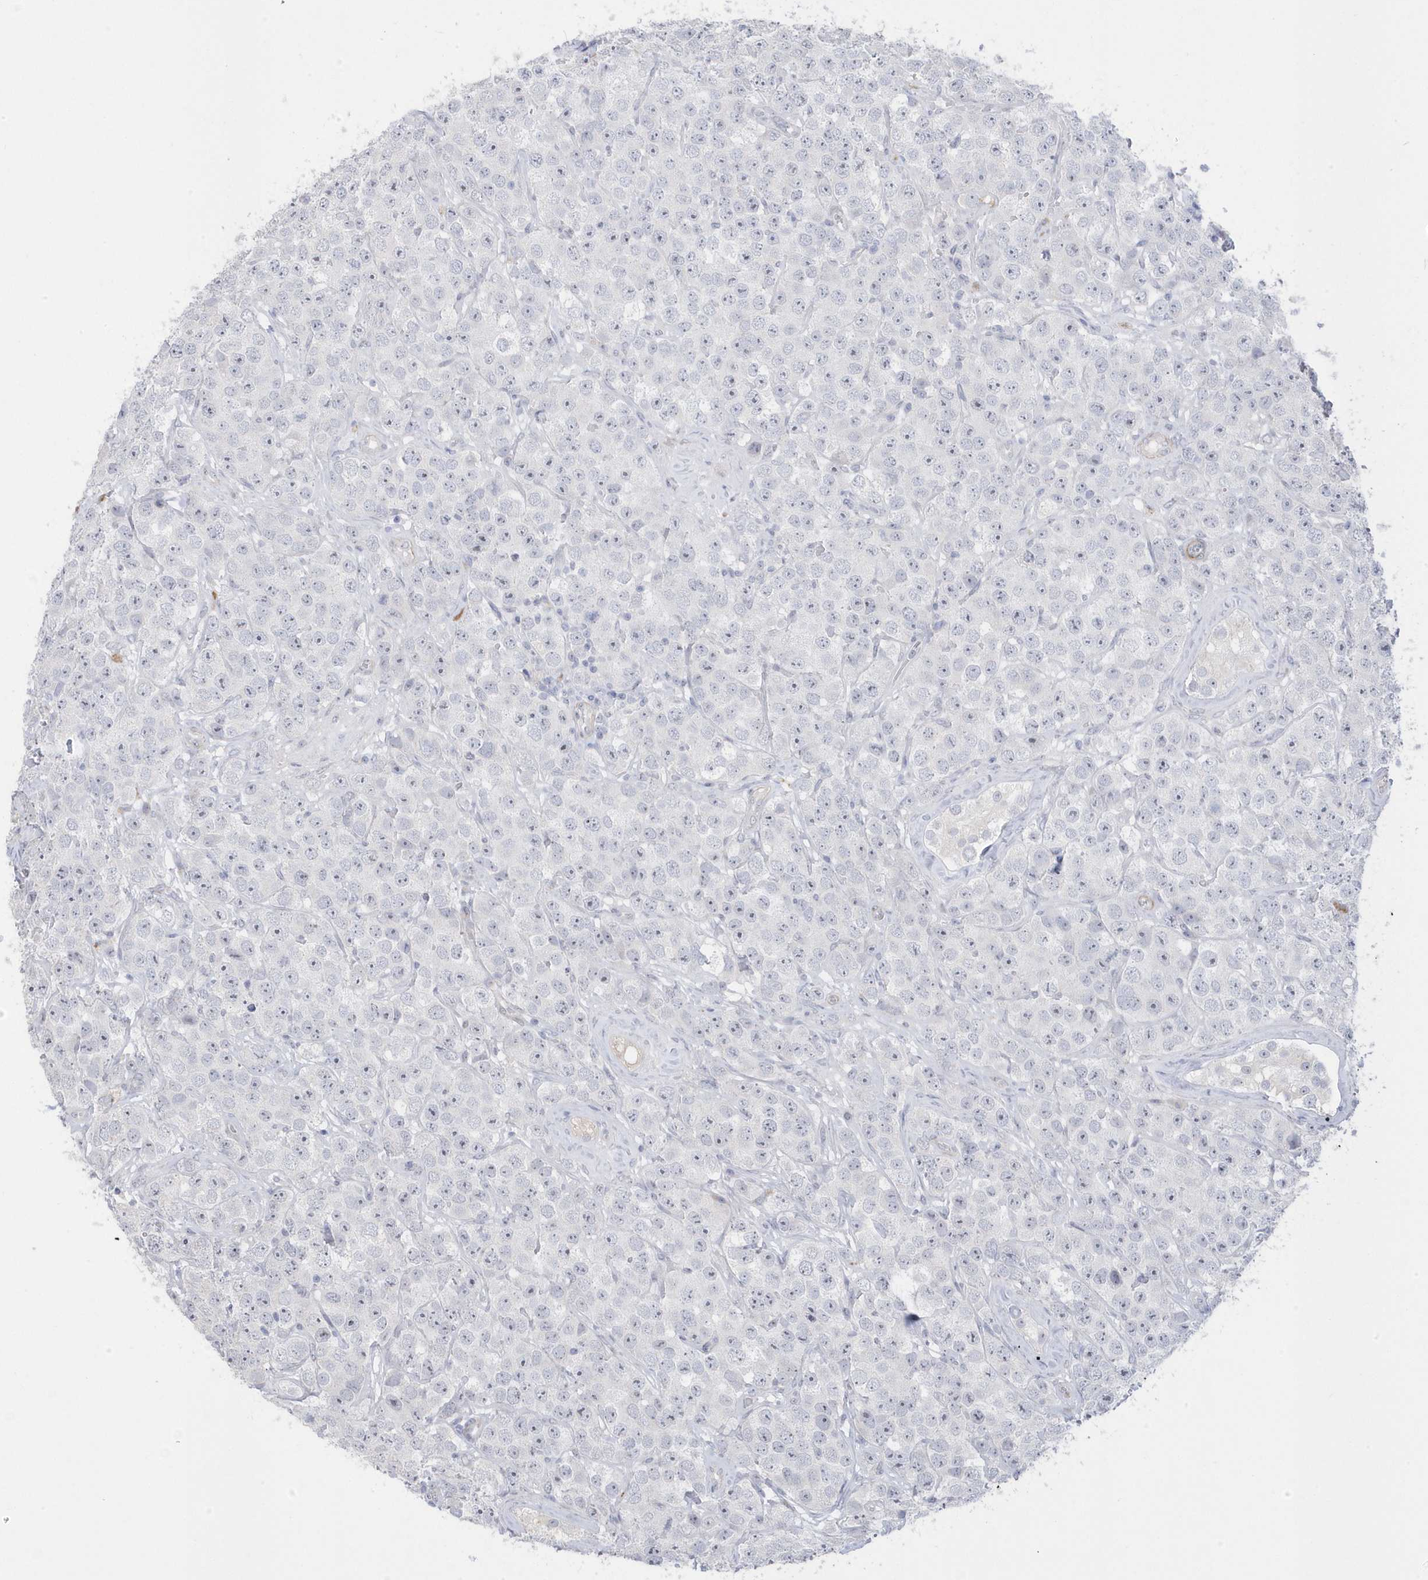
{"staining": {"intensity": "negative", "quantity": "none", "location": "none"}, "tissue": "testis cancer", "cell_type": "Tumor cells", "image_type": "cancer", "snomed": [{"axis": "morphology", "description": "Seminoma, NOS"}, {"axis": "topography", "description": "Testis"}], "caption": "Human testis cancer (seminoma) stained for a protein using immunohistochemistry (IHC) demonstrates no staining in tumor cells.", "gene": "GTPBP6", "patient": {"sex": "male", "age": 28}}